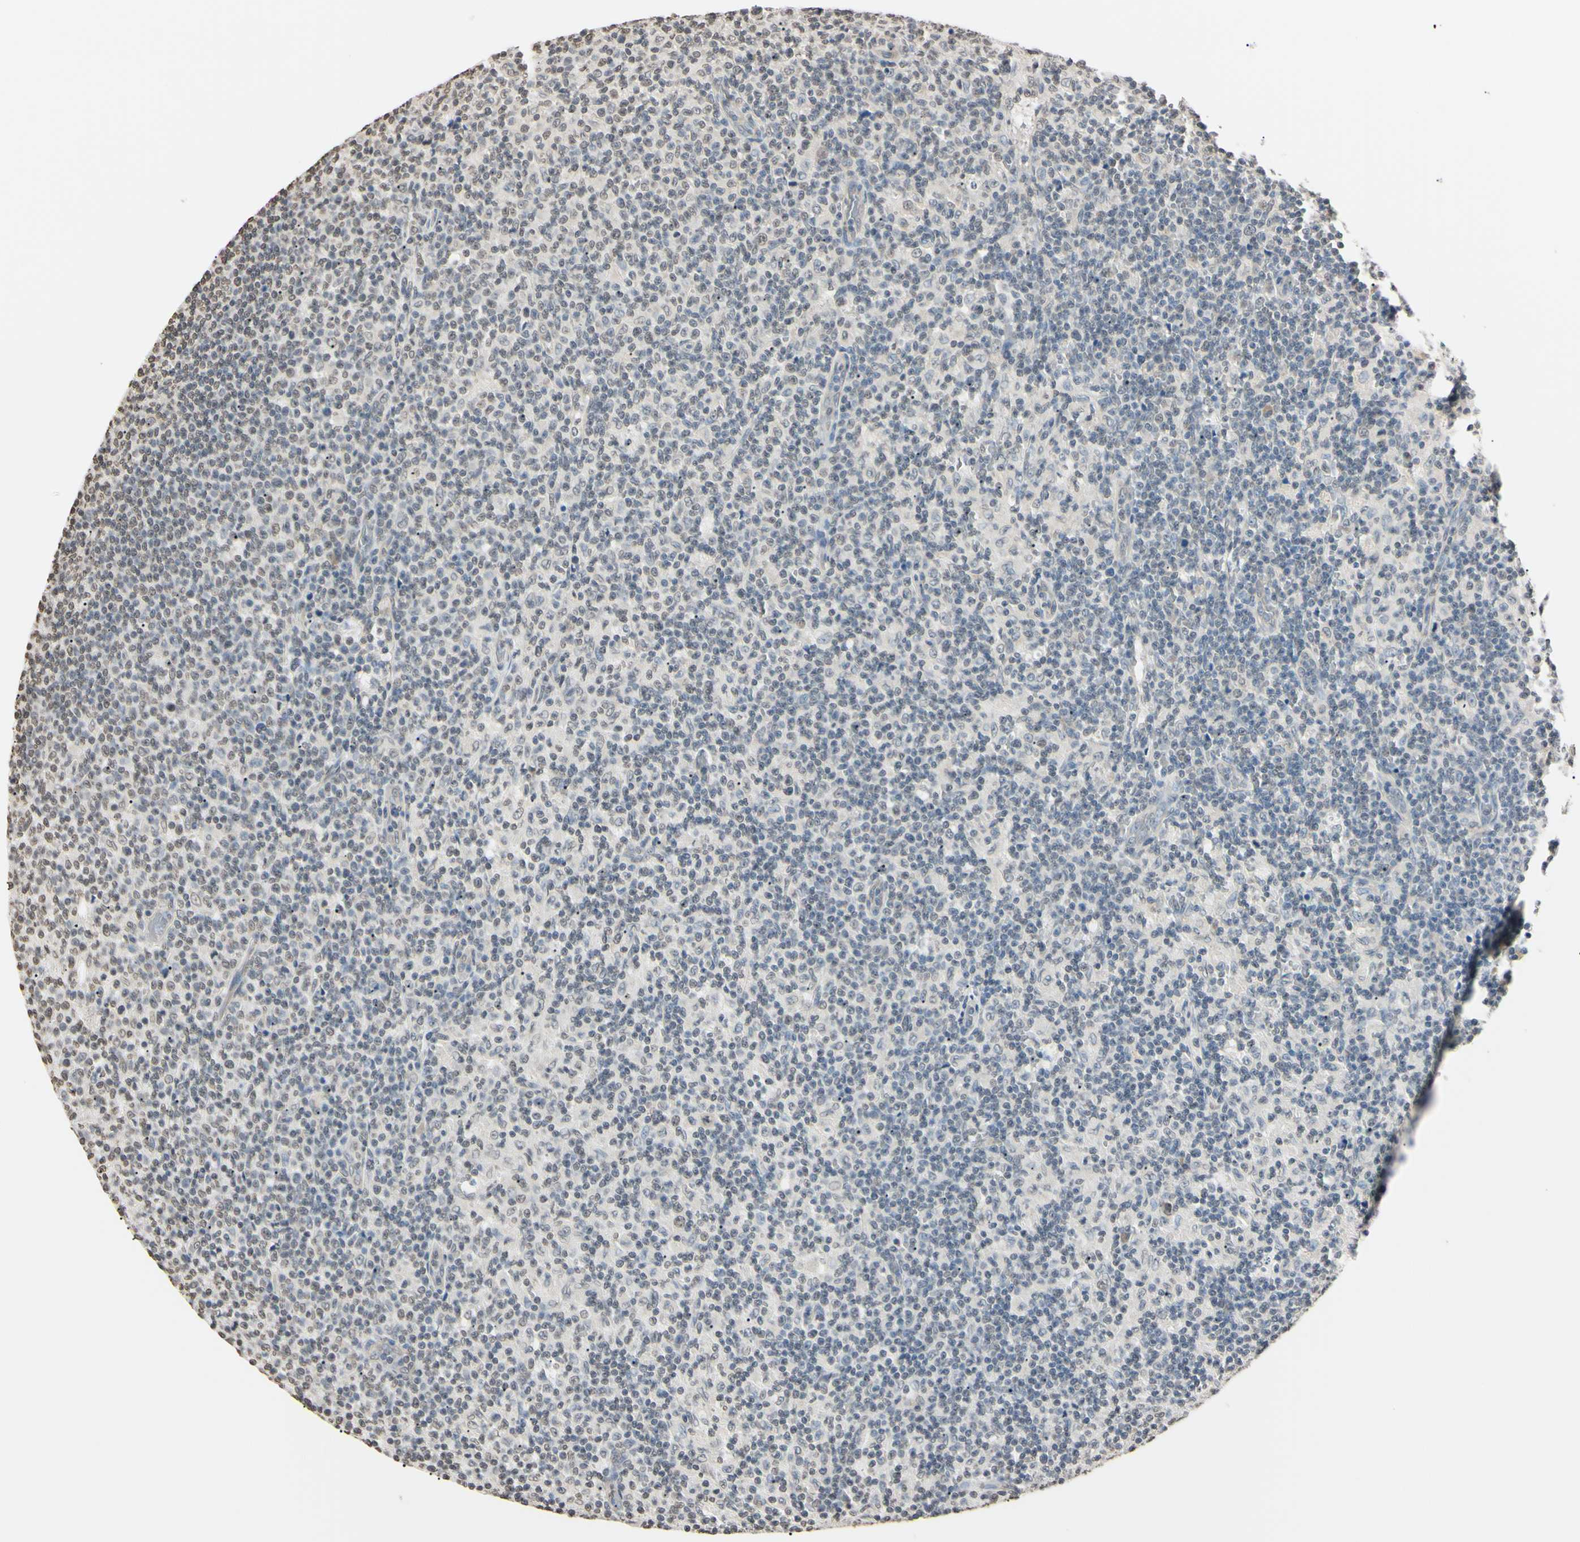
{"staining": {"intensity": "negative", "quantity": "none", "location": "none"}, "tissue": "lymph node", "cell_type": "Germinal center cells", "image_type": "normal", "snomed": [{"axis": "morphology", "description": "Normal tissue, NOS"}, {"axis": "morphology", "description": "Inflammation, NOS"}, {"axis": "topography", "description": "Lymph node"}], "caption": "Immunohistochemistry (IHC) photomicrograph of normal lymph node: lymph node stained with DAB (3,3'-diaminobenzidine) demonstrates no significant protein positivity in germinal center cells.", "gene": "CDC45", "patient": {"sex": "male", "age": 55}}